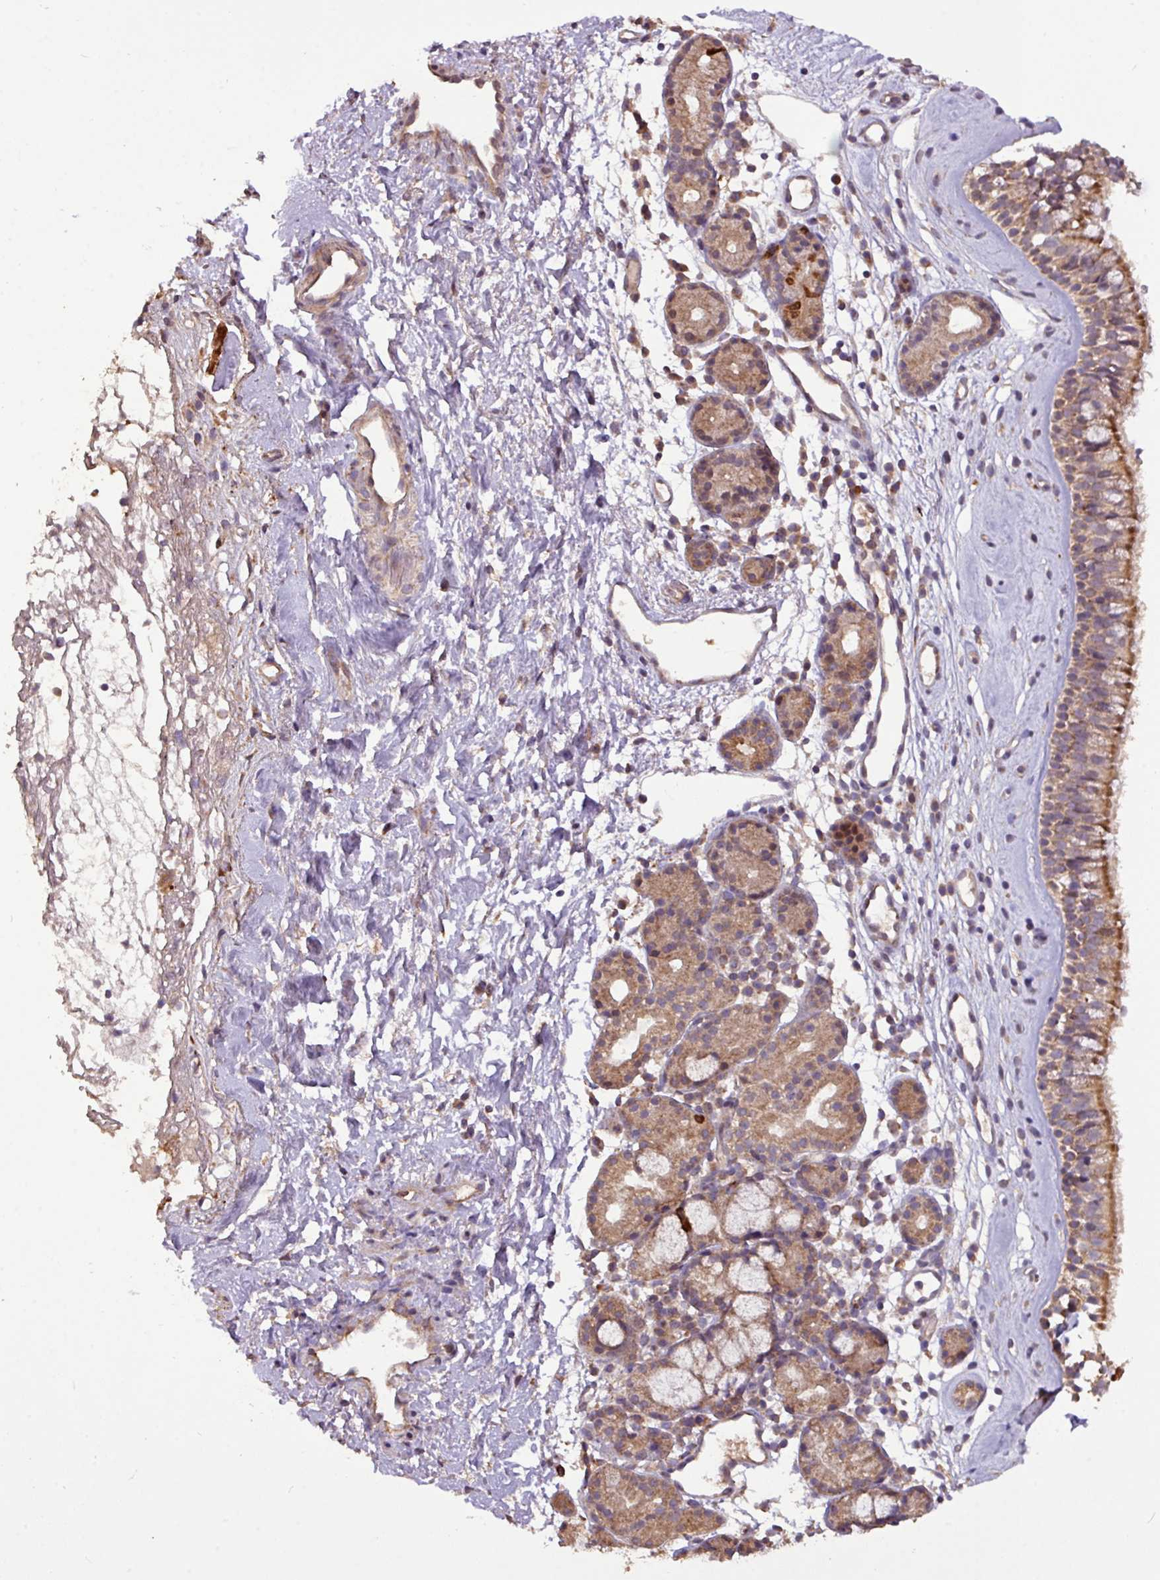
{"staining": {"intensity": "moderate", "quantity": ">75%", "location": "cytoplasmic/membranous"}, "tissue": "nasopharynx", "cell_type": "Respiratory epithelial cells", "image_type": "normal", "snomed": [{"axis": "morphology", "description": "Normal tissue, NOS"}, {"axis": "topography", "description": "Nasopharynx"}], "caption": "An IHC photomicrograph of normal tissue is shown. Protein staining in brown labels moderate cytoplasmic/membranous positivity in nasopharynx within respiratory epithelial cells.", "gene": "YPEL1", "patient": {"sex": "male", "age": 82}}